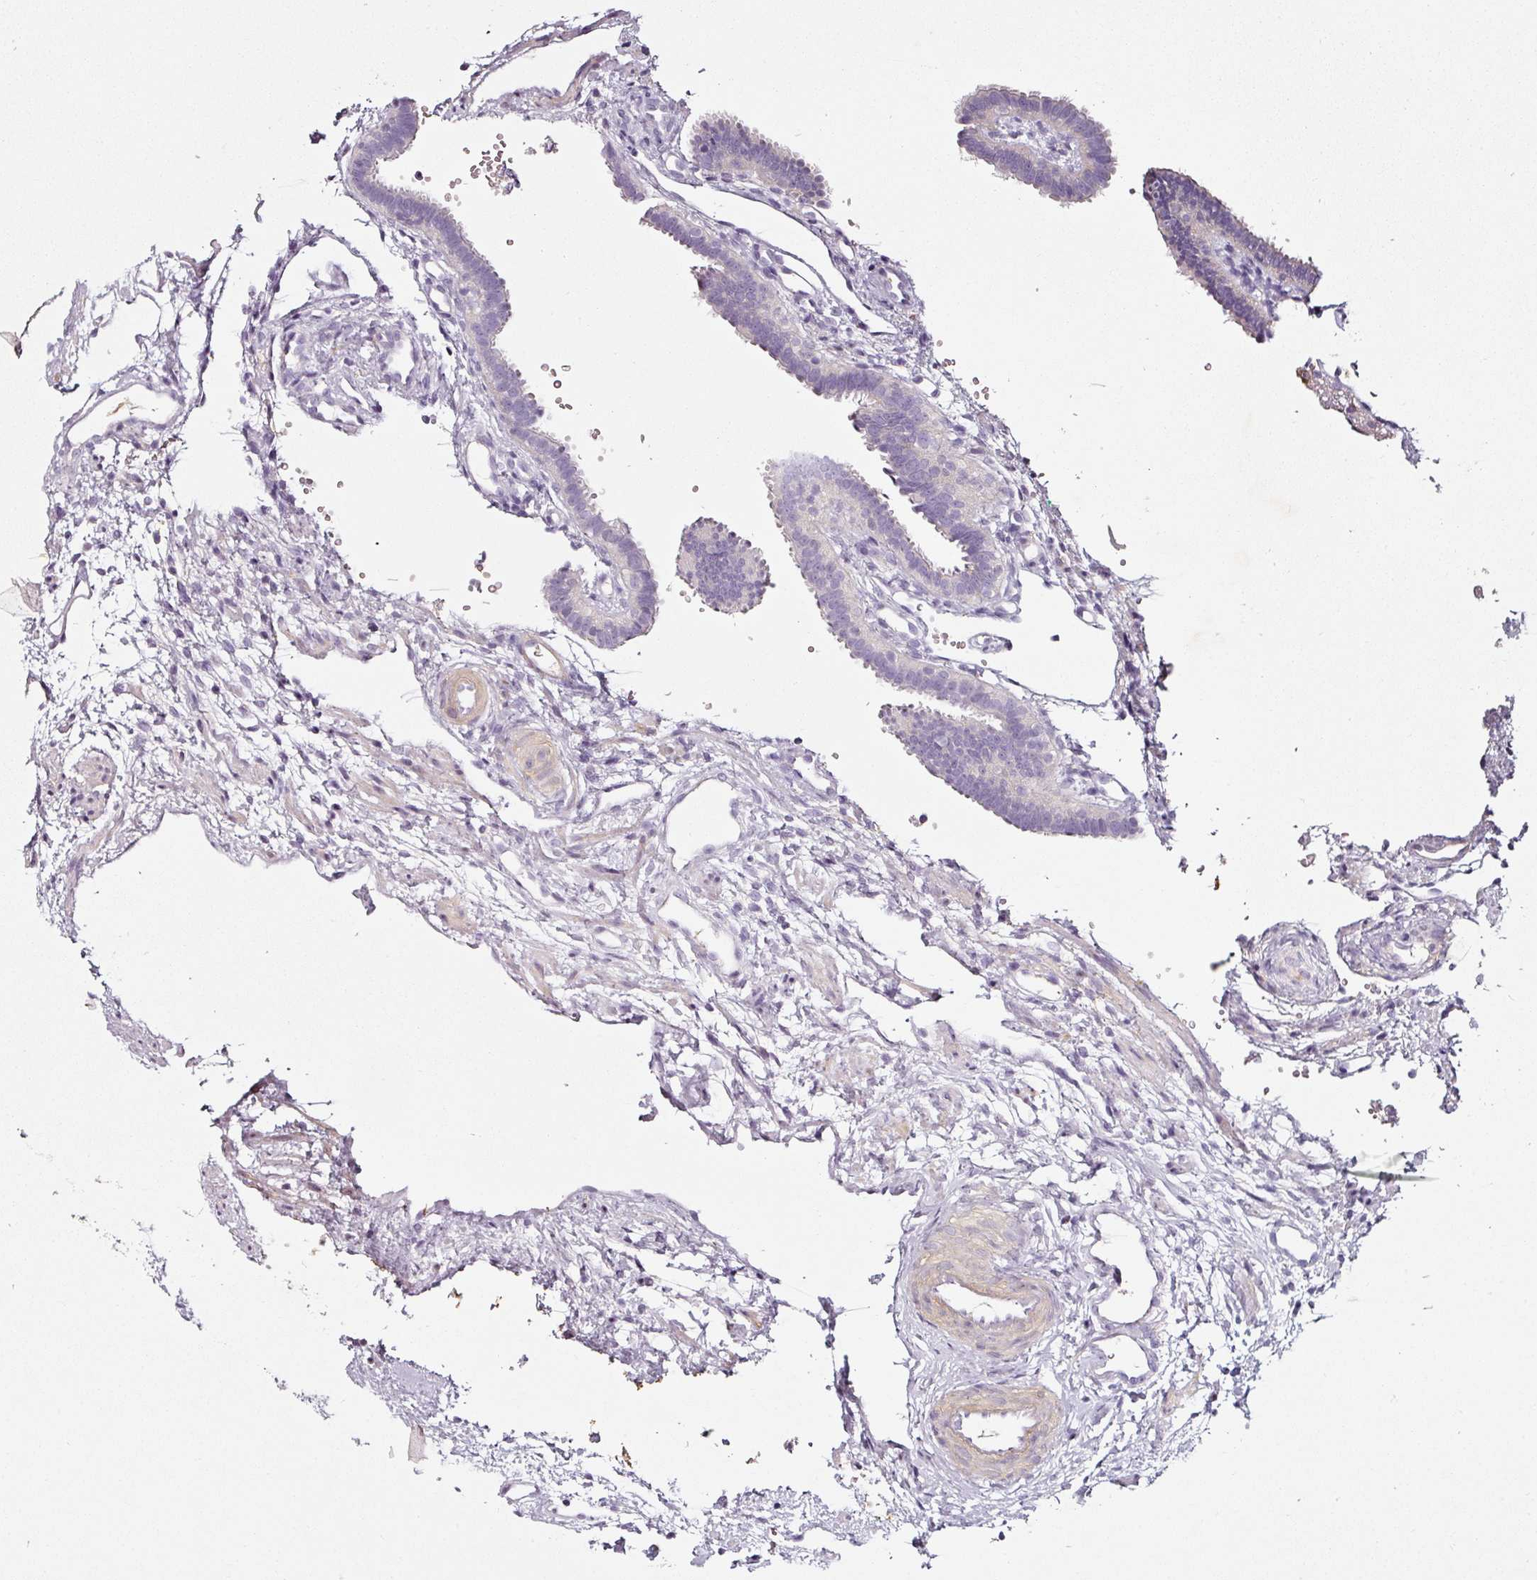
{"staining": {"intensity": "negative", "quantity": "none", "location": "none"}, "tissue": "fallopian tube", "cell_type": "Glandular cells", "image_type": "normal", "snomed": [{"axis": "morphology", "description": "Normal tissue, NOS"}, {"axis": "topography", "description": "Fallopian tube"}], "caption": "This is an immunohistochemistry (IHC) micrograph of benign human fallopian tube. There is no staining in glandular cells.", "gene": "CAP2", "patient": {"sex": "female", "age": 37}}